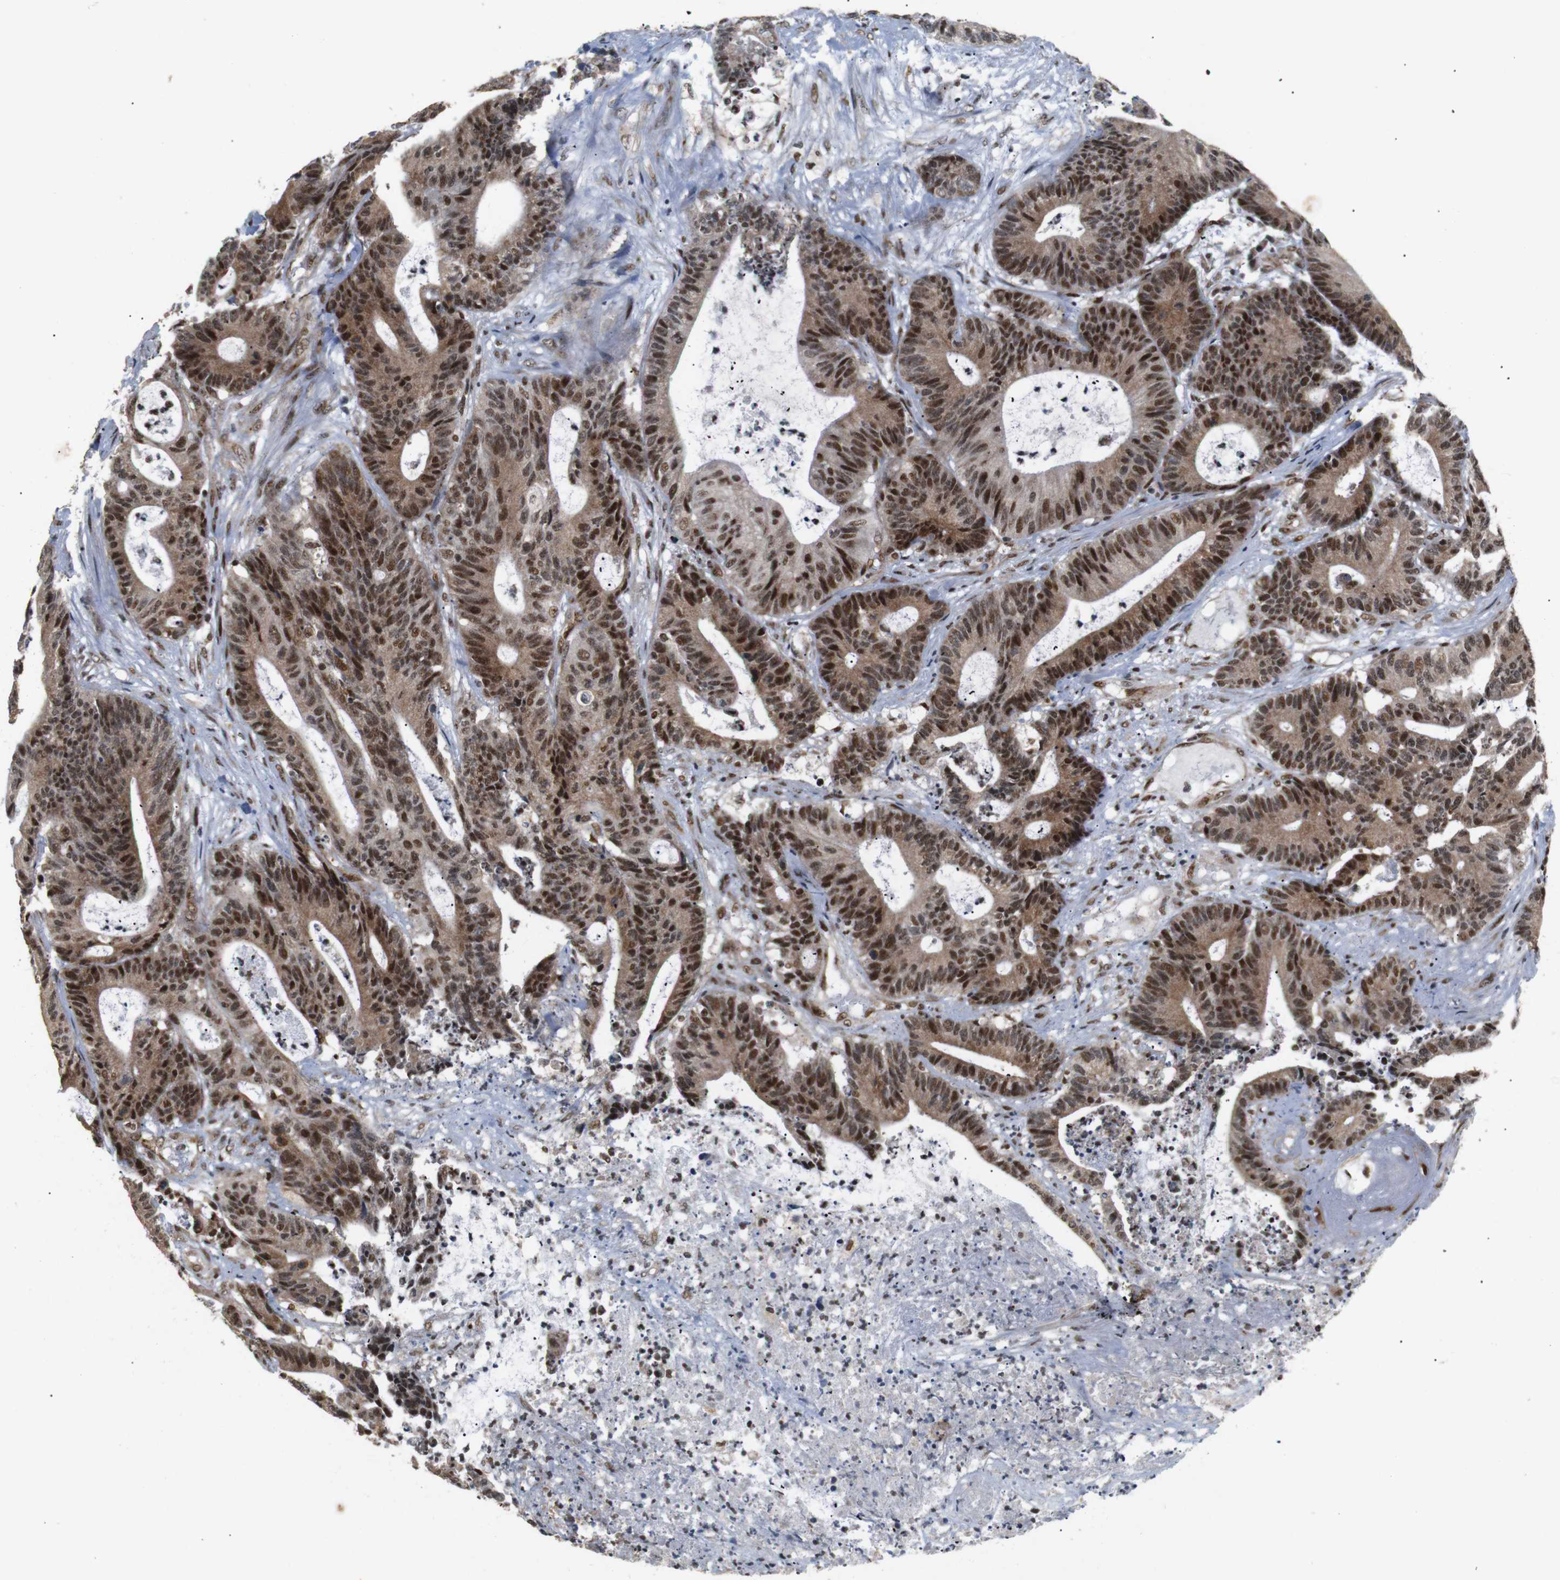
{"staining": {"intensity": "moderate", "quantity": ">75%", "location": "cytoplasmic/membranous,nuclear"}, "tissue": "colorectal cancer", "cell_type": "Tumor cells", "image_type": "cancer", "snomed": [{"axis": "morphology", "description": "Adenocarcinoma, NOS"}, {"axis": "topography", "description": "Colon"}], "caption": "Colorectal adenocarcinoma was stained to show a protein in brown. There is medium levels of moderate cytoplasmic/membranous and nuclear staining in about >75% of tumor cells.", "gene": "PYM1", "patient": {"sex": "female", "age": 84}}